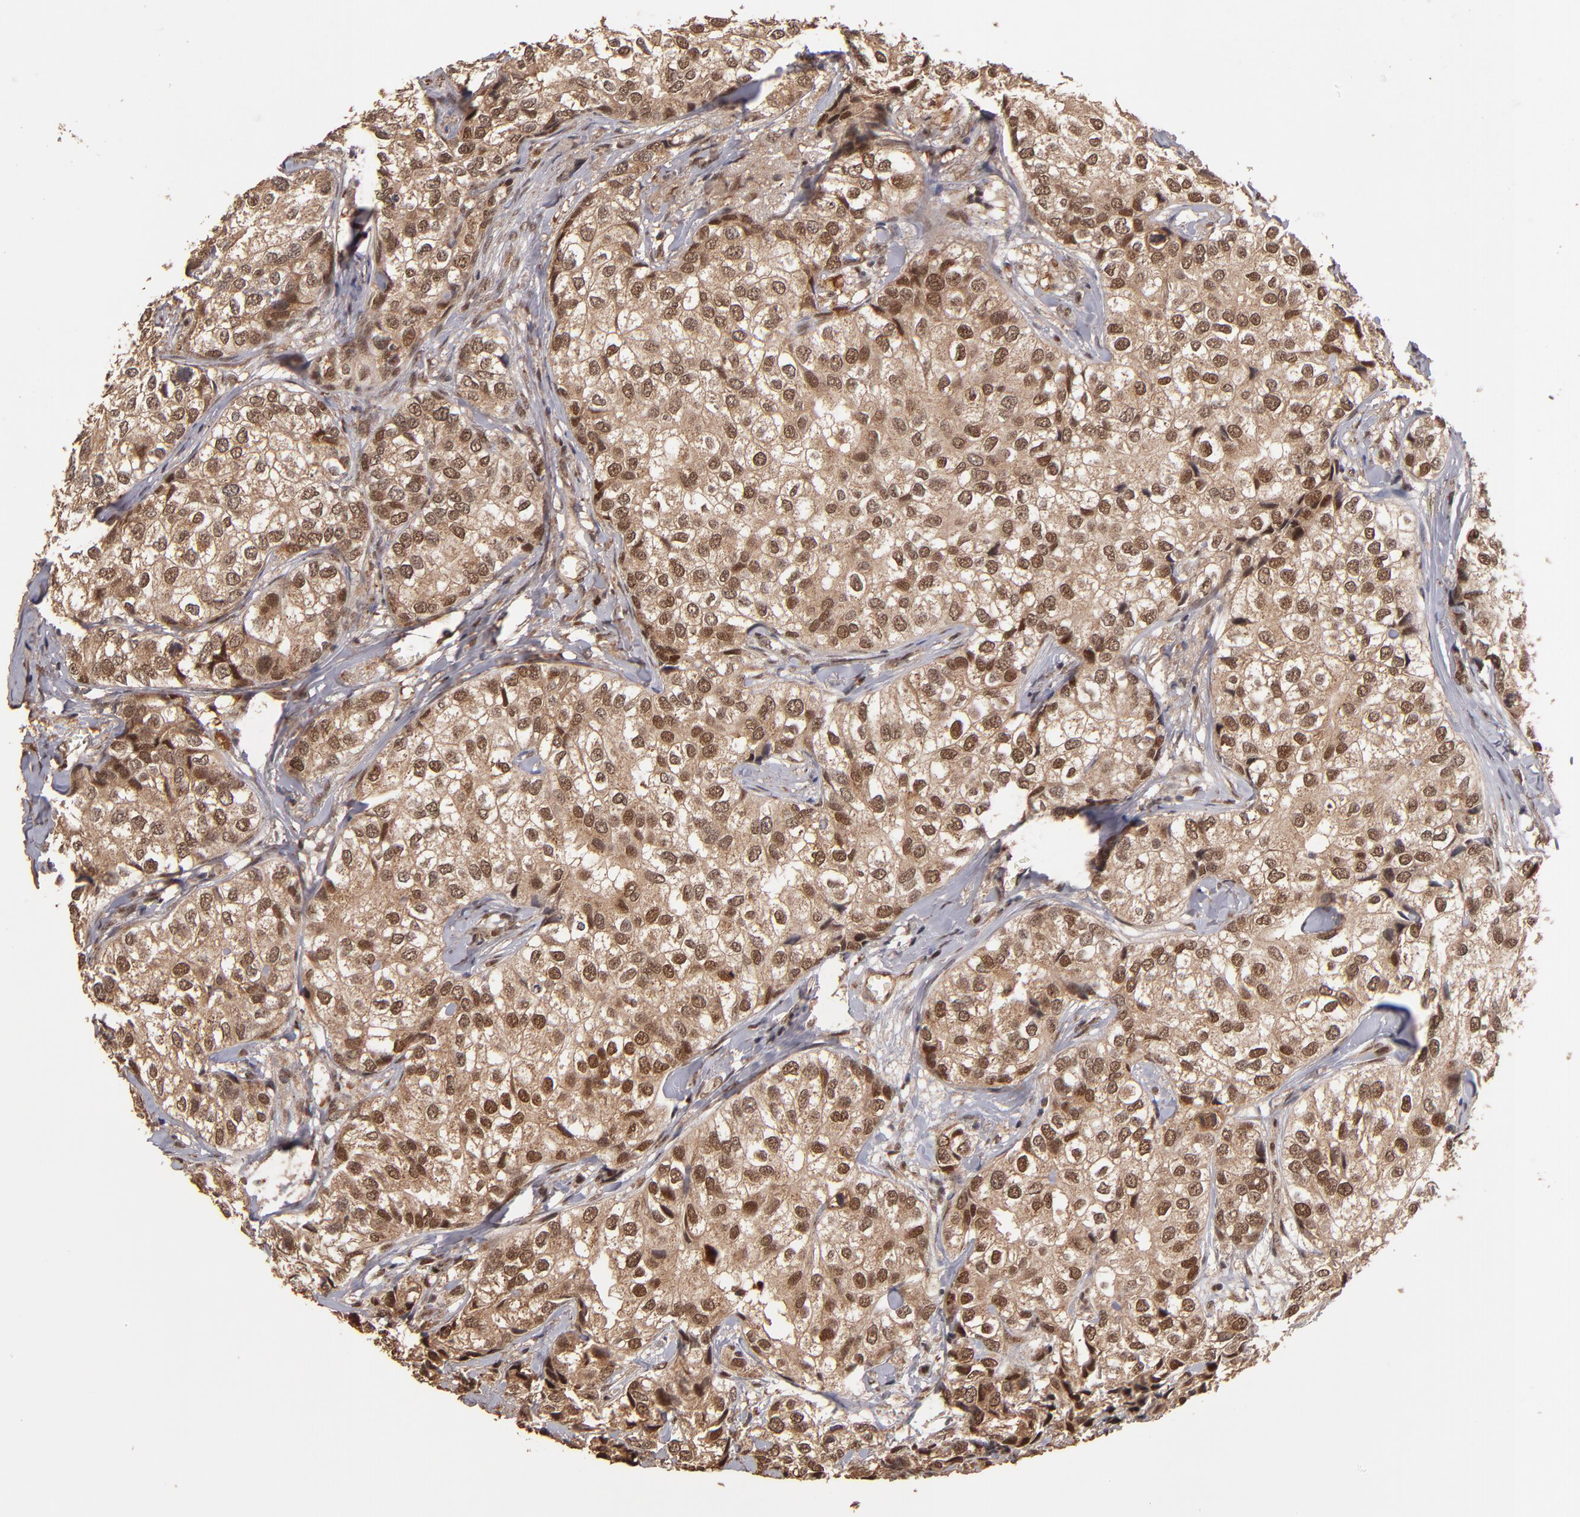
{"staining": {"intensity": "moderate", "quantity": ">75%", "location": "cytoplasmic/membranous,nuclear"}, "tissue": "breast cancer", "cell_type": "Tumor cells", "image_type": "cancer", "snomed": [{"axis": "morphology", "description": "Duct carcinoma"}, {"axis": "topography", "description": "Breast"}], "caption": "Human breast cancer stained with a protein marker shows moderate staining in tumor cells.", "gene": "EAPP", "patient": {"sex": "female", "age": 68}}